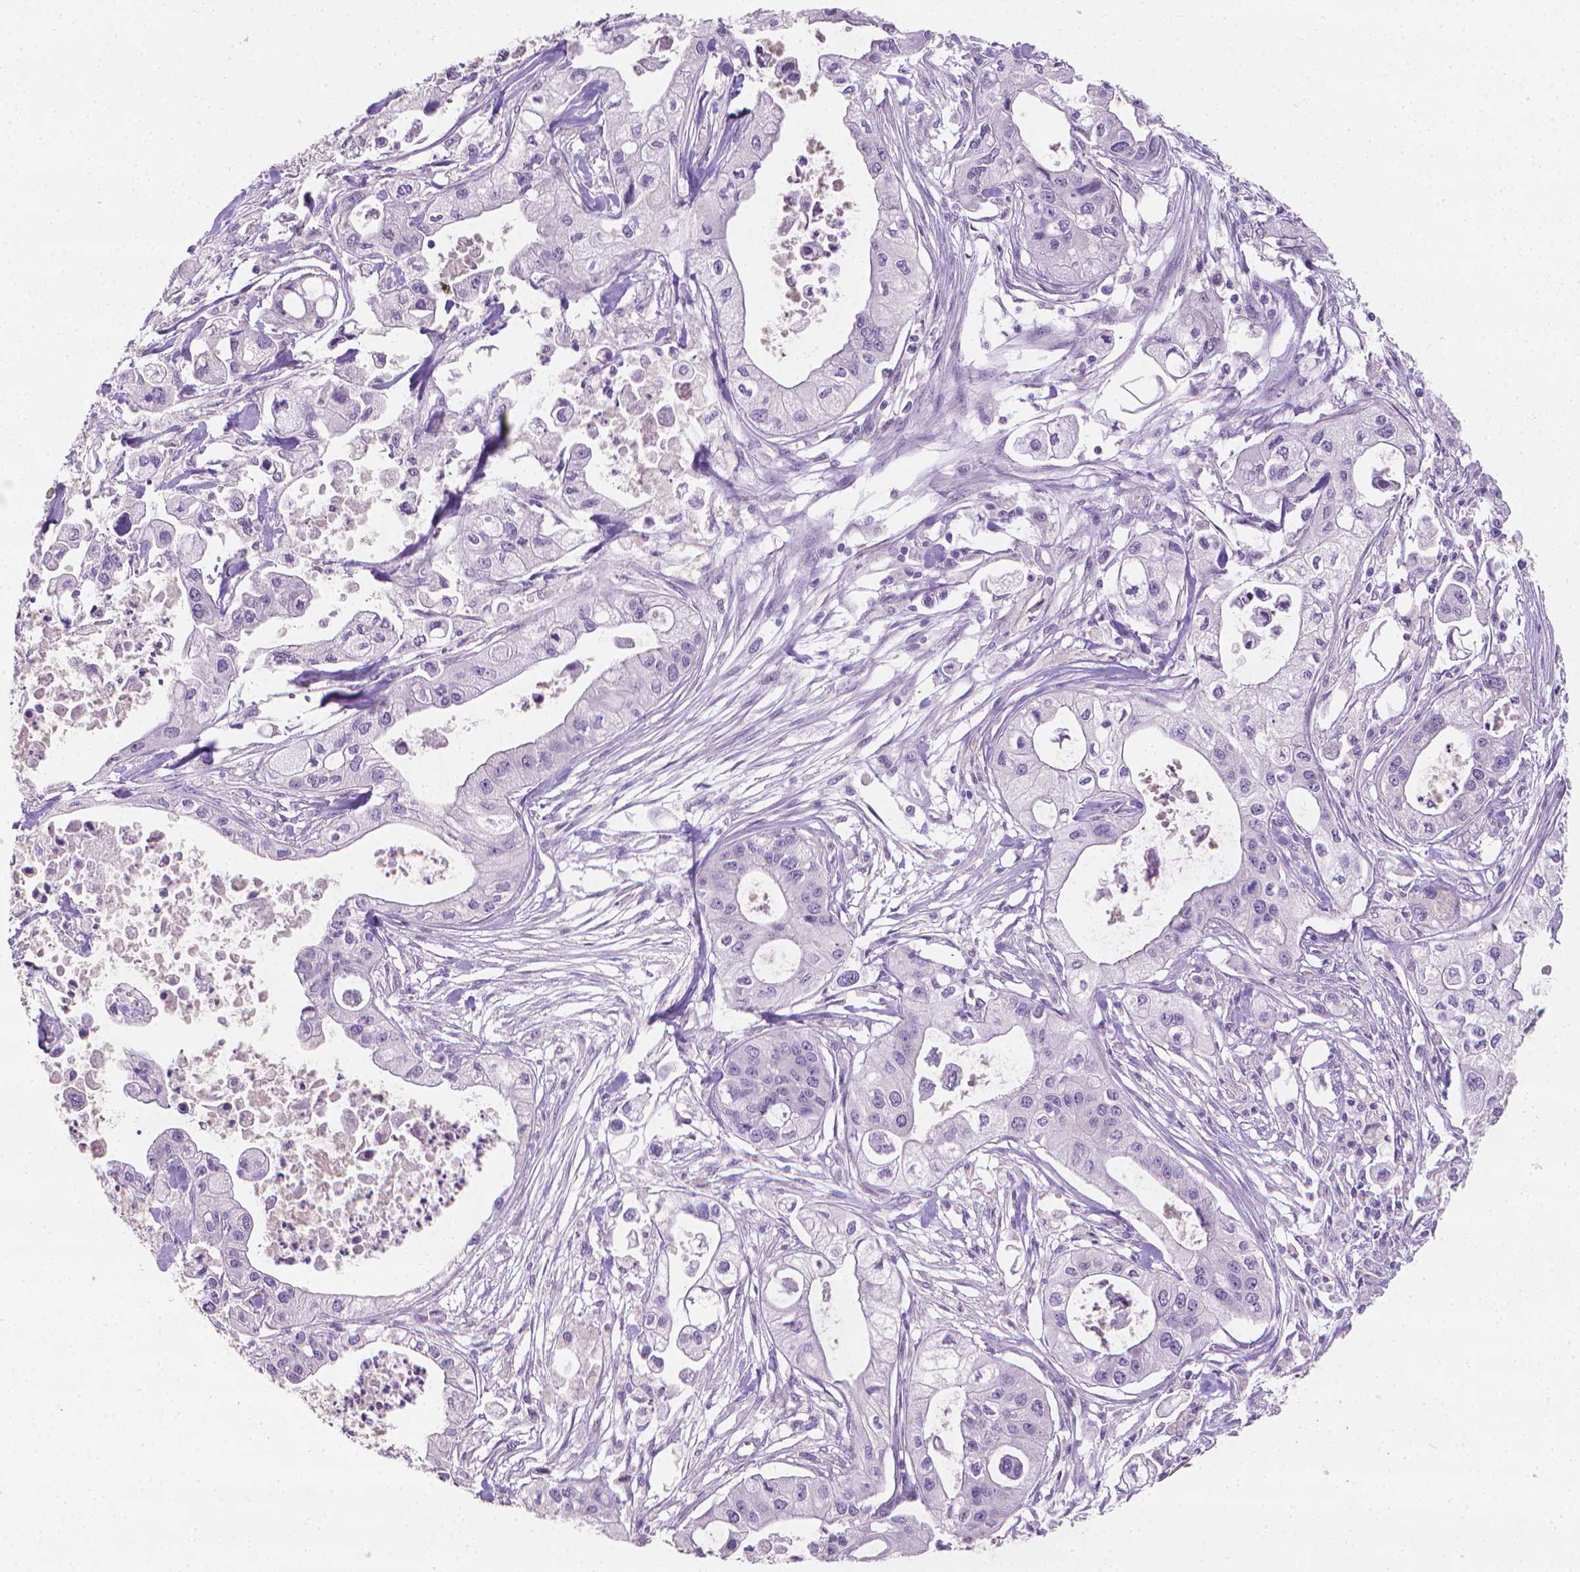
{"staining": {"intensity": "negative", "quantity": "none", "location": "none"}, "tissue": "pancreatic cancer", "cell_type": "Tumor cells", "image_type": "cancer", "snomed": [{"axis": "morphology", "description": "Adenocarcinoma, NOS"}, {"axis": "topography", "description": "Pancreas"}], "caption": "Tumor cells show no significant protein expression in adenocarcinoma (pancreatic).", "gene": "TNNI2", "patient": {"sex": "male", "age": 70}}